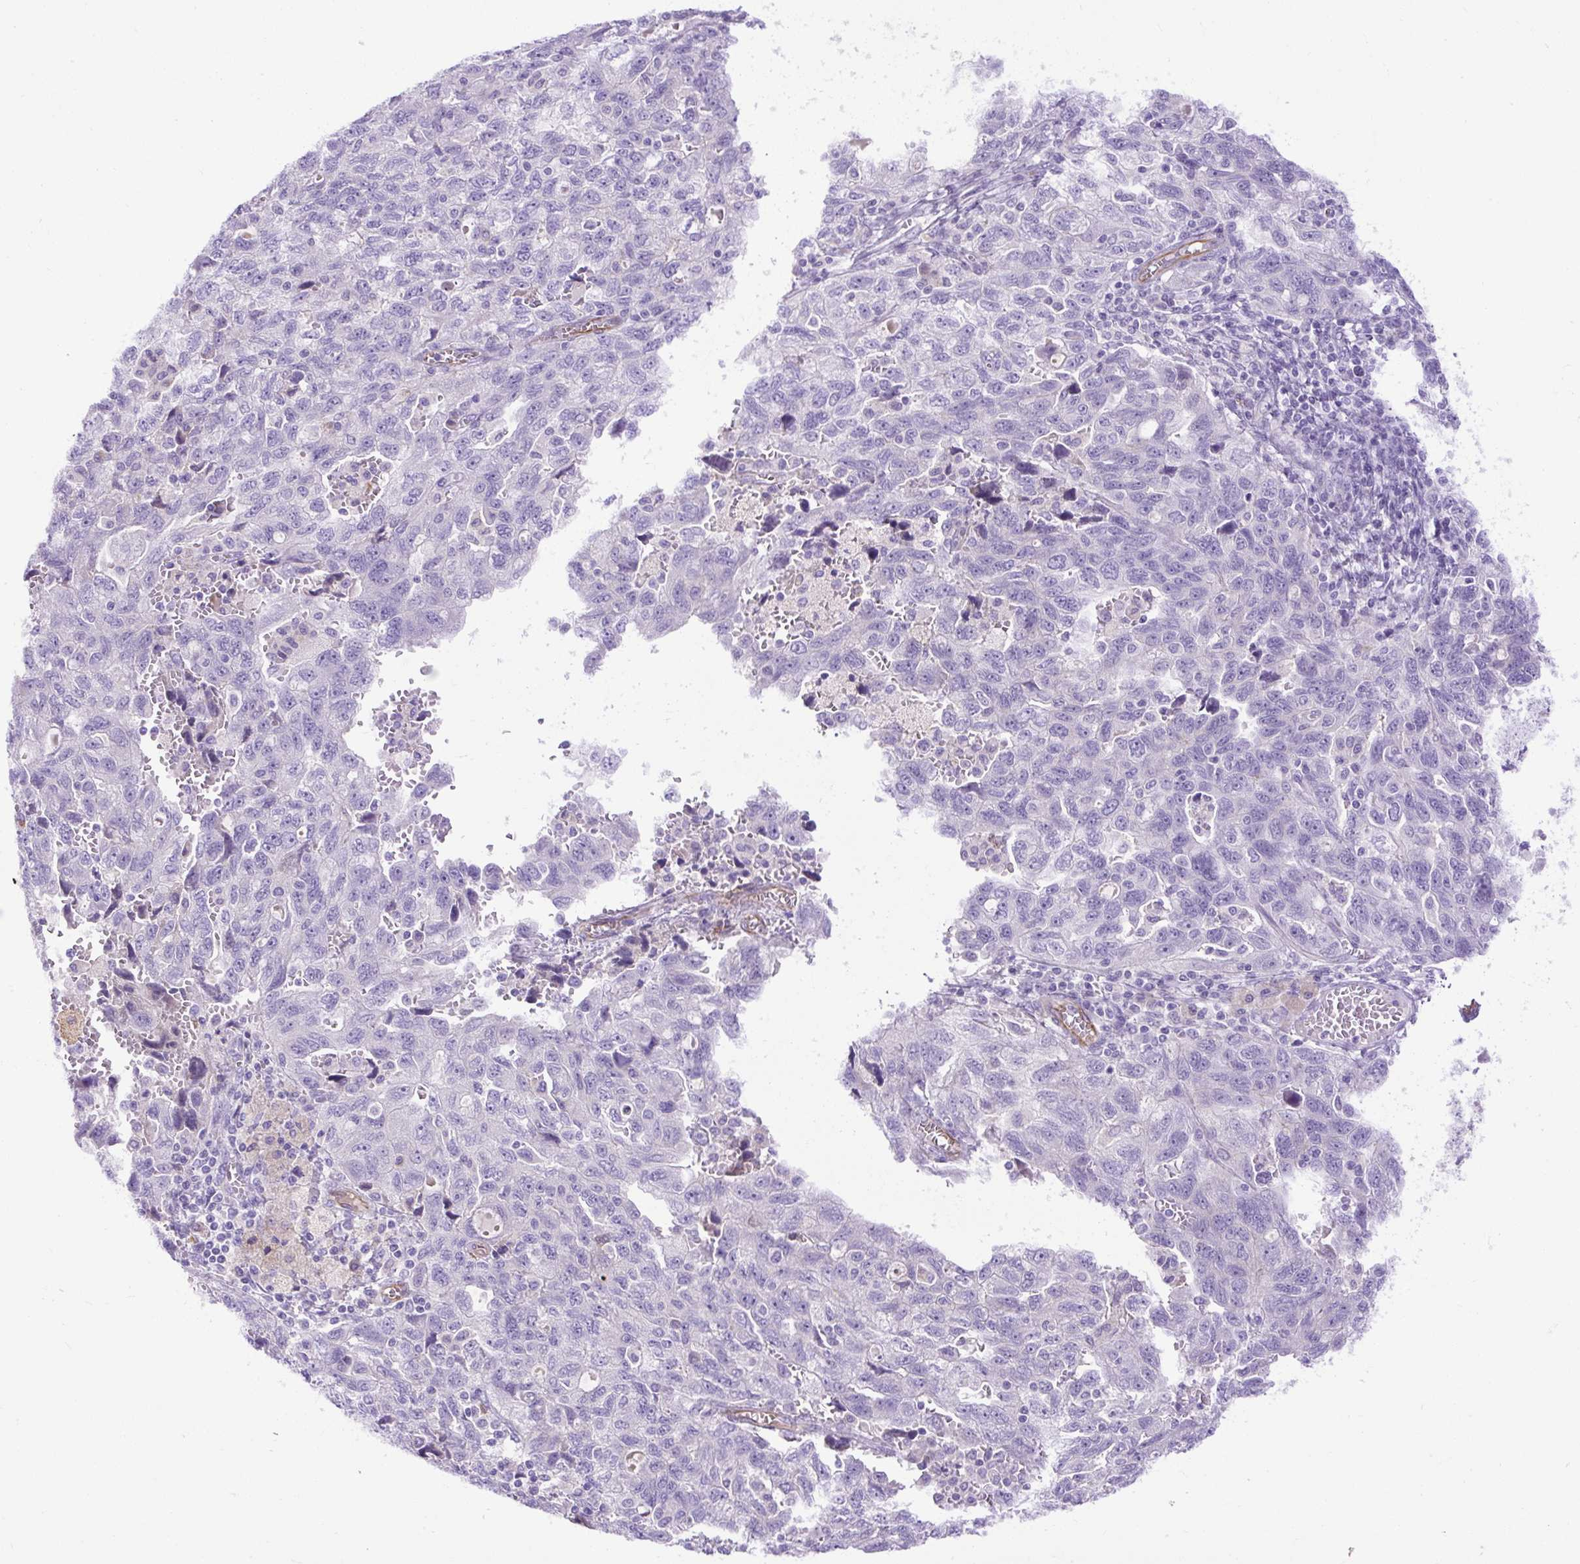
{"staining": {"intensity": "negative", "quantity": "none", "location": "none"}, "tissue": "ovarian cancer", "cell_type": "Tumor cells", "image_type": "cancer", "snomed": [{"axis": "morphology", "description": "Carcinoma, NOS"}, {"axis": "morphology", "description": "Cystadenocarcinoma, serous, NOS"}, {"axis": "topography", "description": "Ovary"}], "caption": "IHC histopathology image of neoplastic tissue: serous cystadenocarcinoma (ovarian) stained with DAB displays no significant protein staining in tumor cells.", "gene": "SPTBN5", "patient": {"sex": "female", "age": 69}}